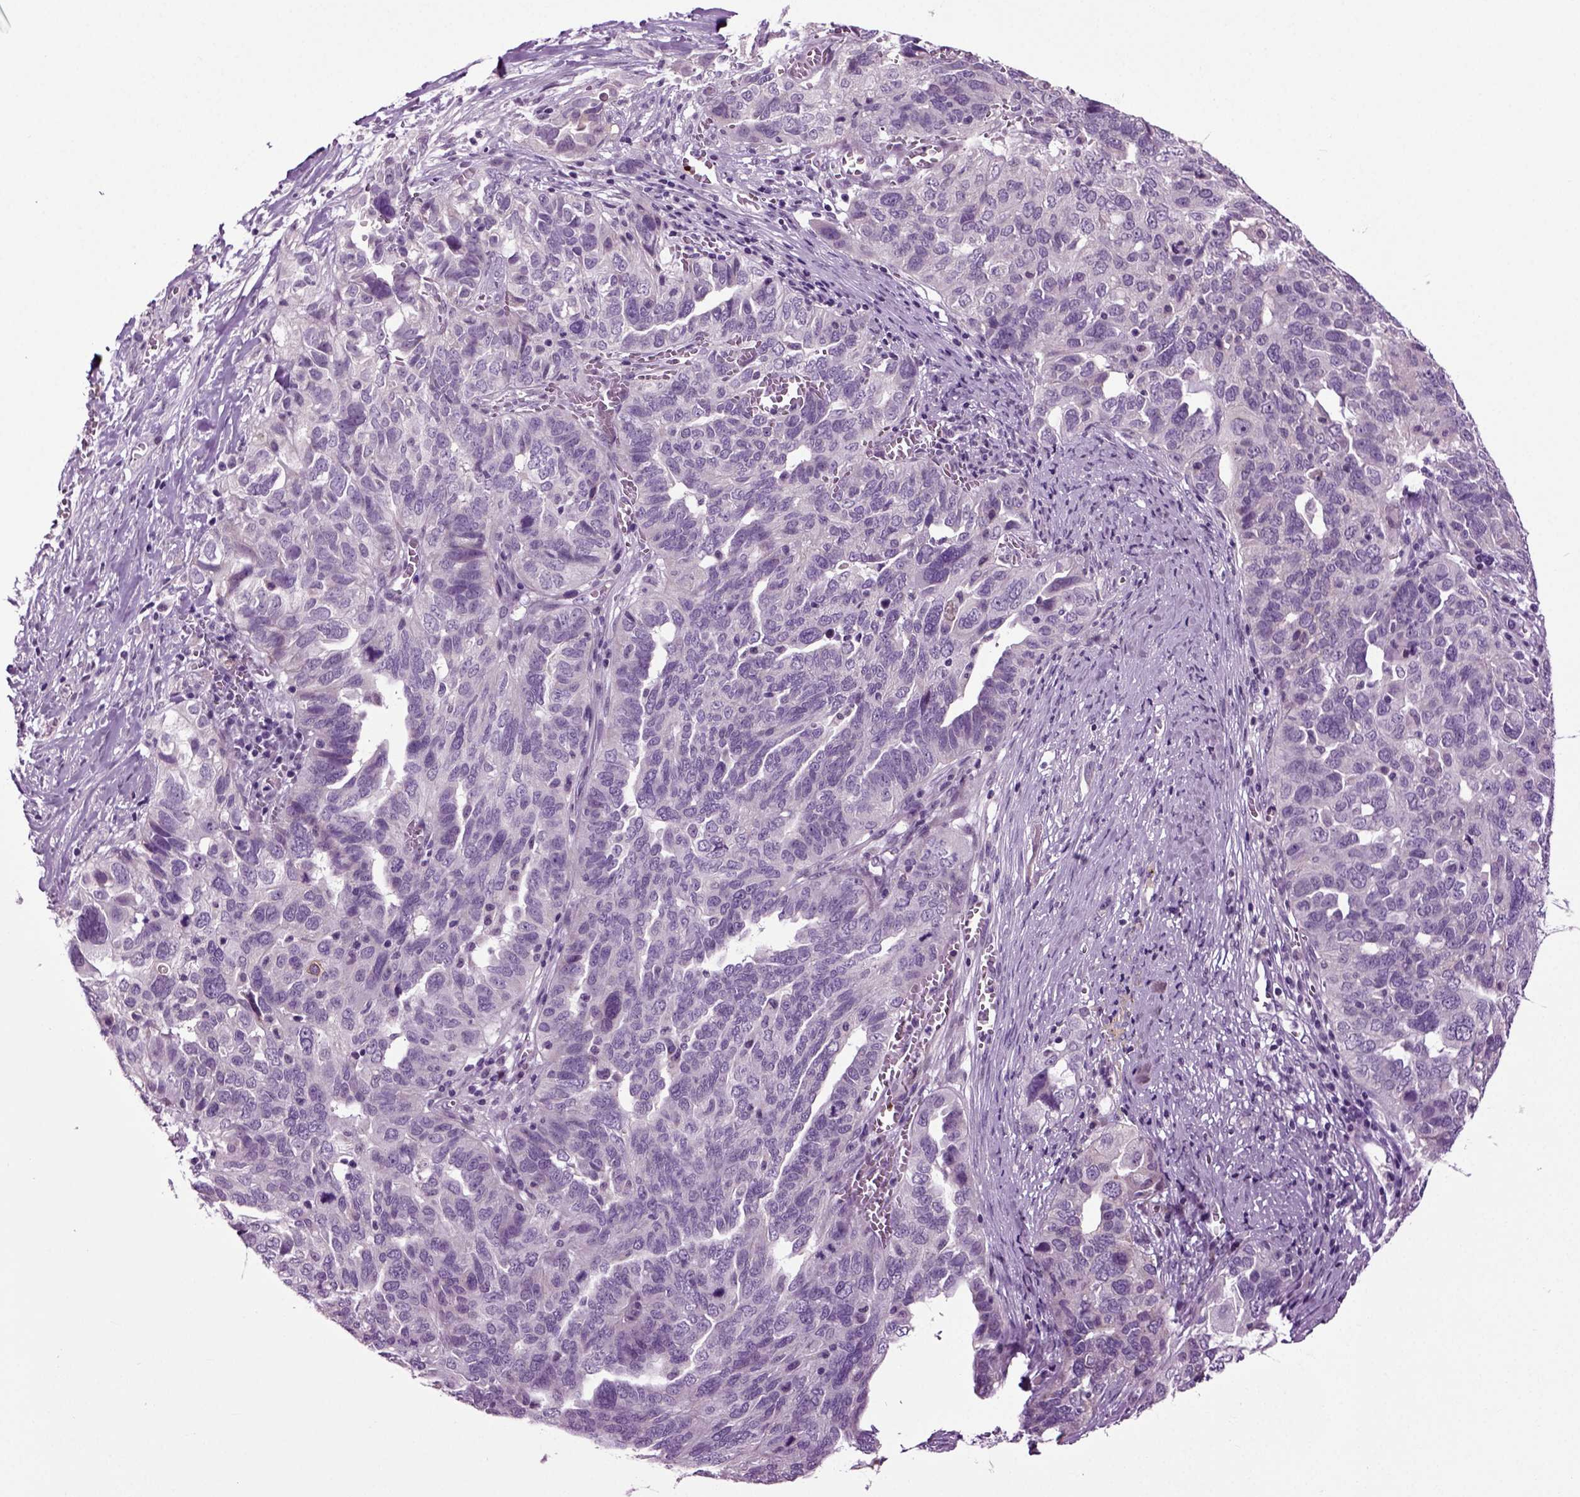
{"staining": {"intensity": "negative", "quantity": "none", "location": "none"}, "tissue": "ovarian cancer", "cell_type": "Tumor cells", "image_type": "cancer", "snomed": [{"axis": "morphology", "description": "Carcinoma, endometroid"}, {"axis": "topography", "description": "Soft tissue"}, {"axis": "topography", "description": "Ovary"}], "caption": "IHC micrograph of ovarian cancer (endometroid carcinoma) stained for a protein (brown), which demonstrates no staining in tumor cells.", "gene": "SPATA17", "patient": {"sex": "female", "age": 52}}